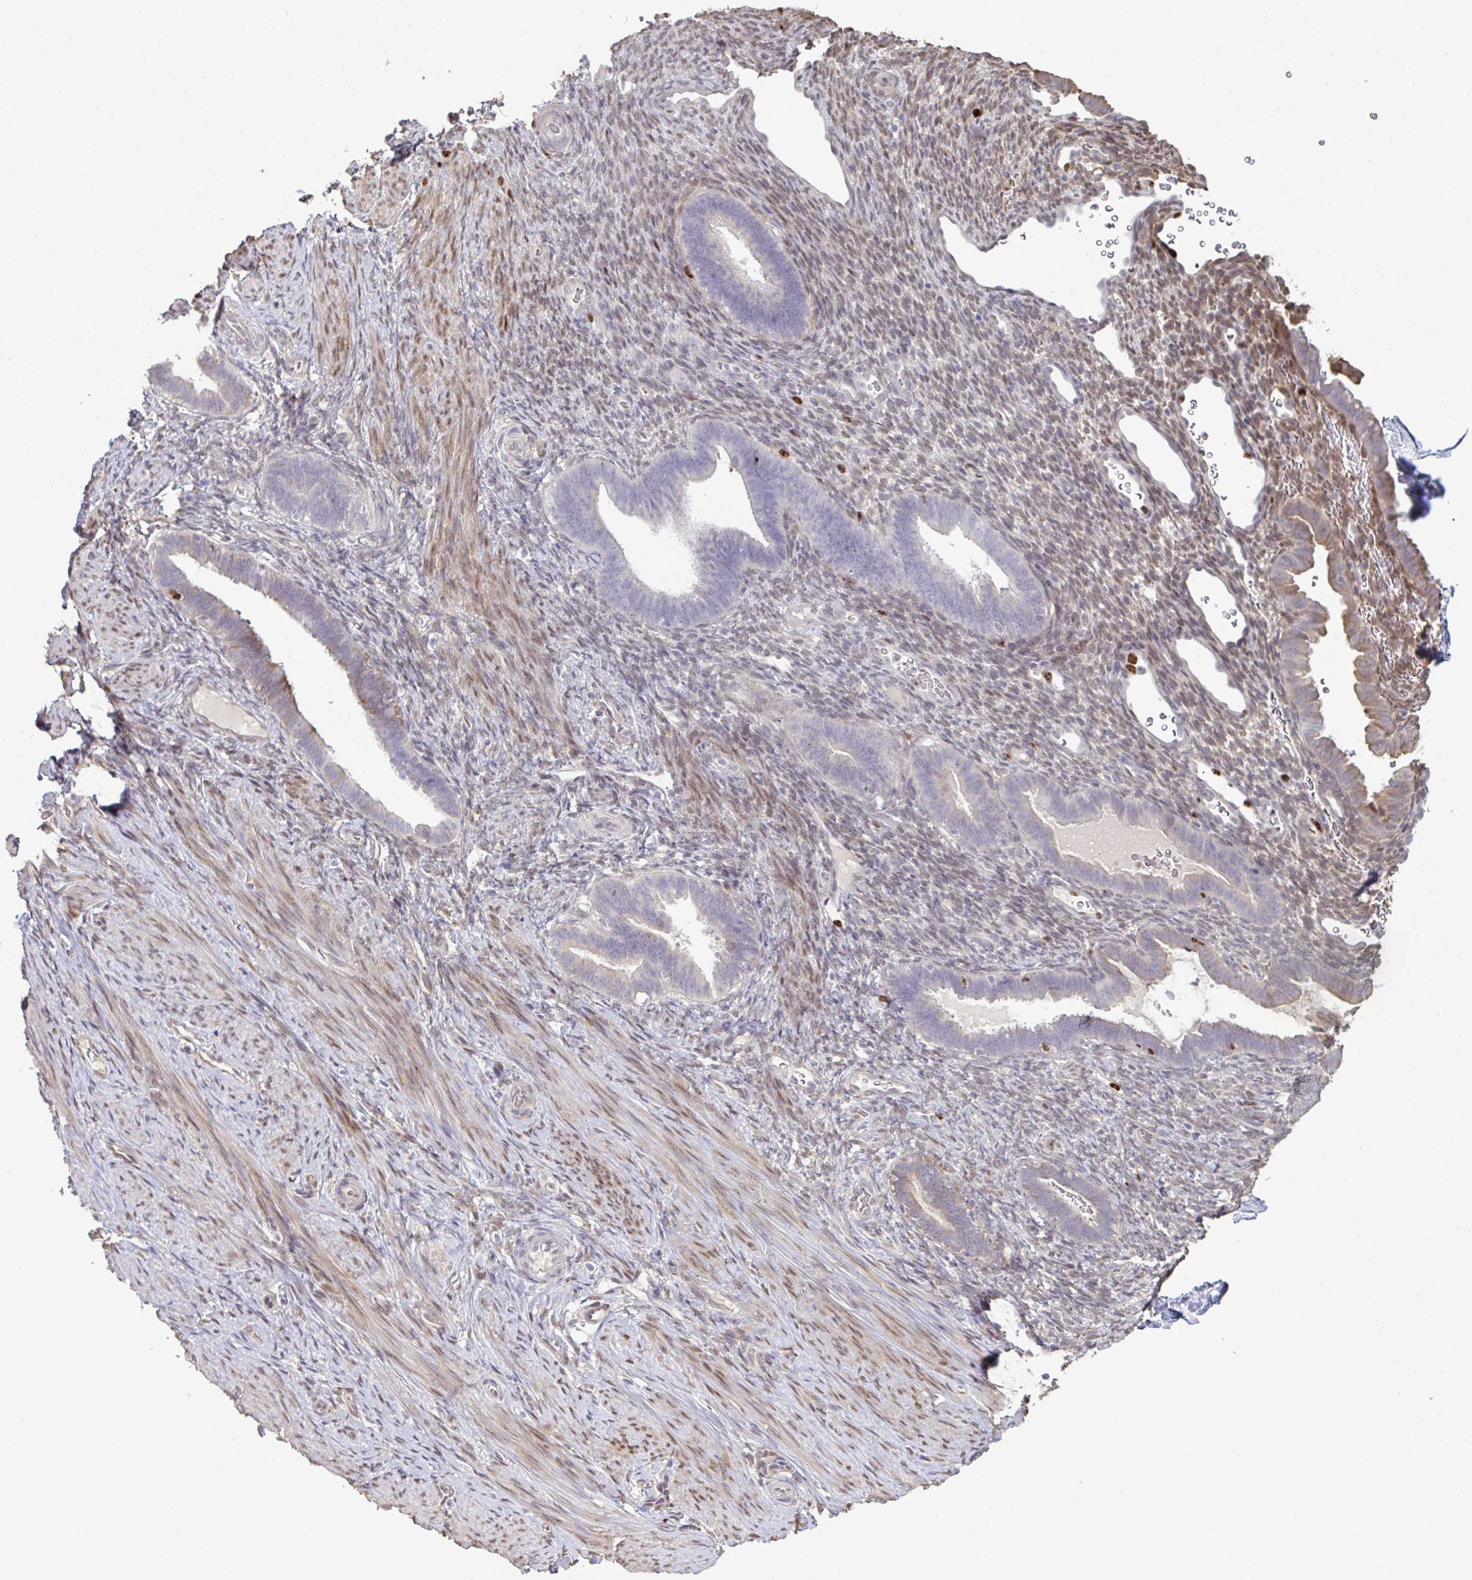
{"staining": {"intensity": "weak", "quantity": "25%-75%", "location": "nuclear"}, "tissue": "endometrium", "cell_type": "Cells in endometrial stroma", "image_type": "normal", "snomed": [{"axis": "morphology", "description": "Normal tissue, NOS"}, {"axis": "topography", "description": "Endometrium"}], "caption": "The micrograph demonstrates immunohistochemical staining of unremarkable endometrium. There is weak nuclear positivity is identified in approximately 25%-75% of cells in endometrial stroma. (IHC, brightfield microscopy, high magnification).", "gene": "SETD7", "patient": {"sex": "female", "age": 34}}